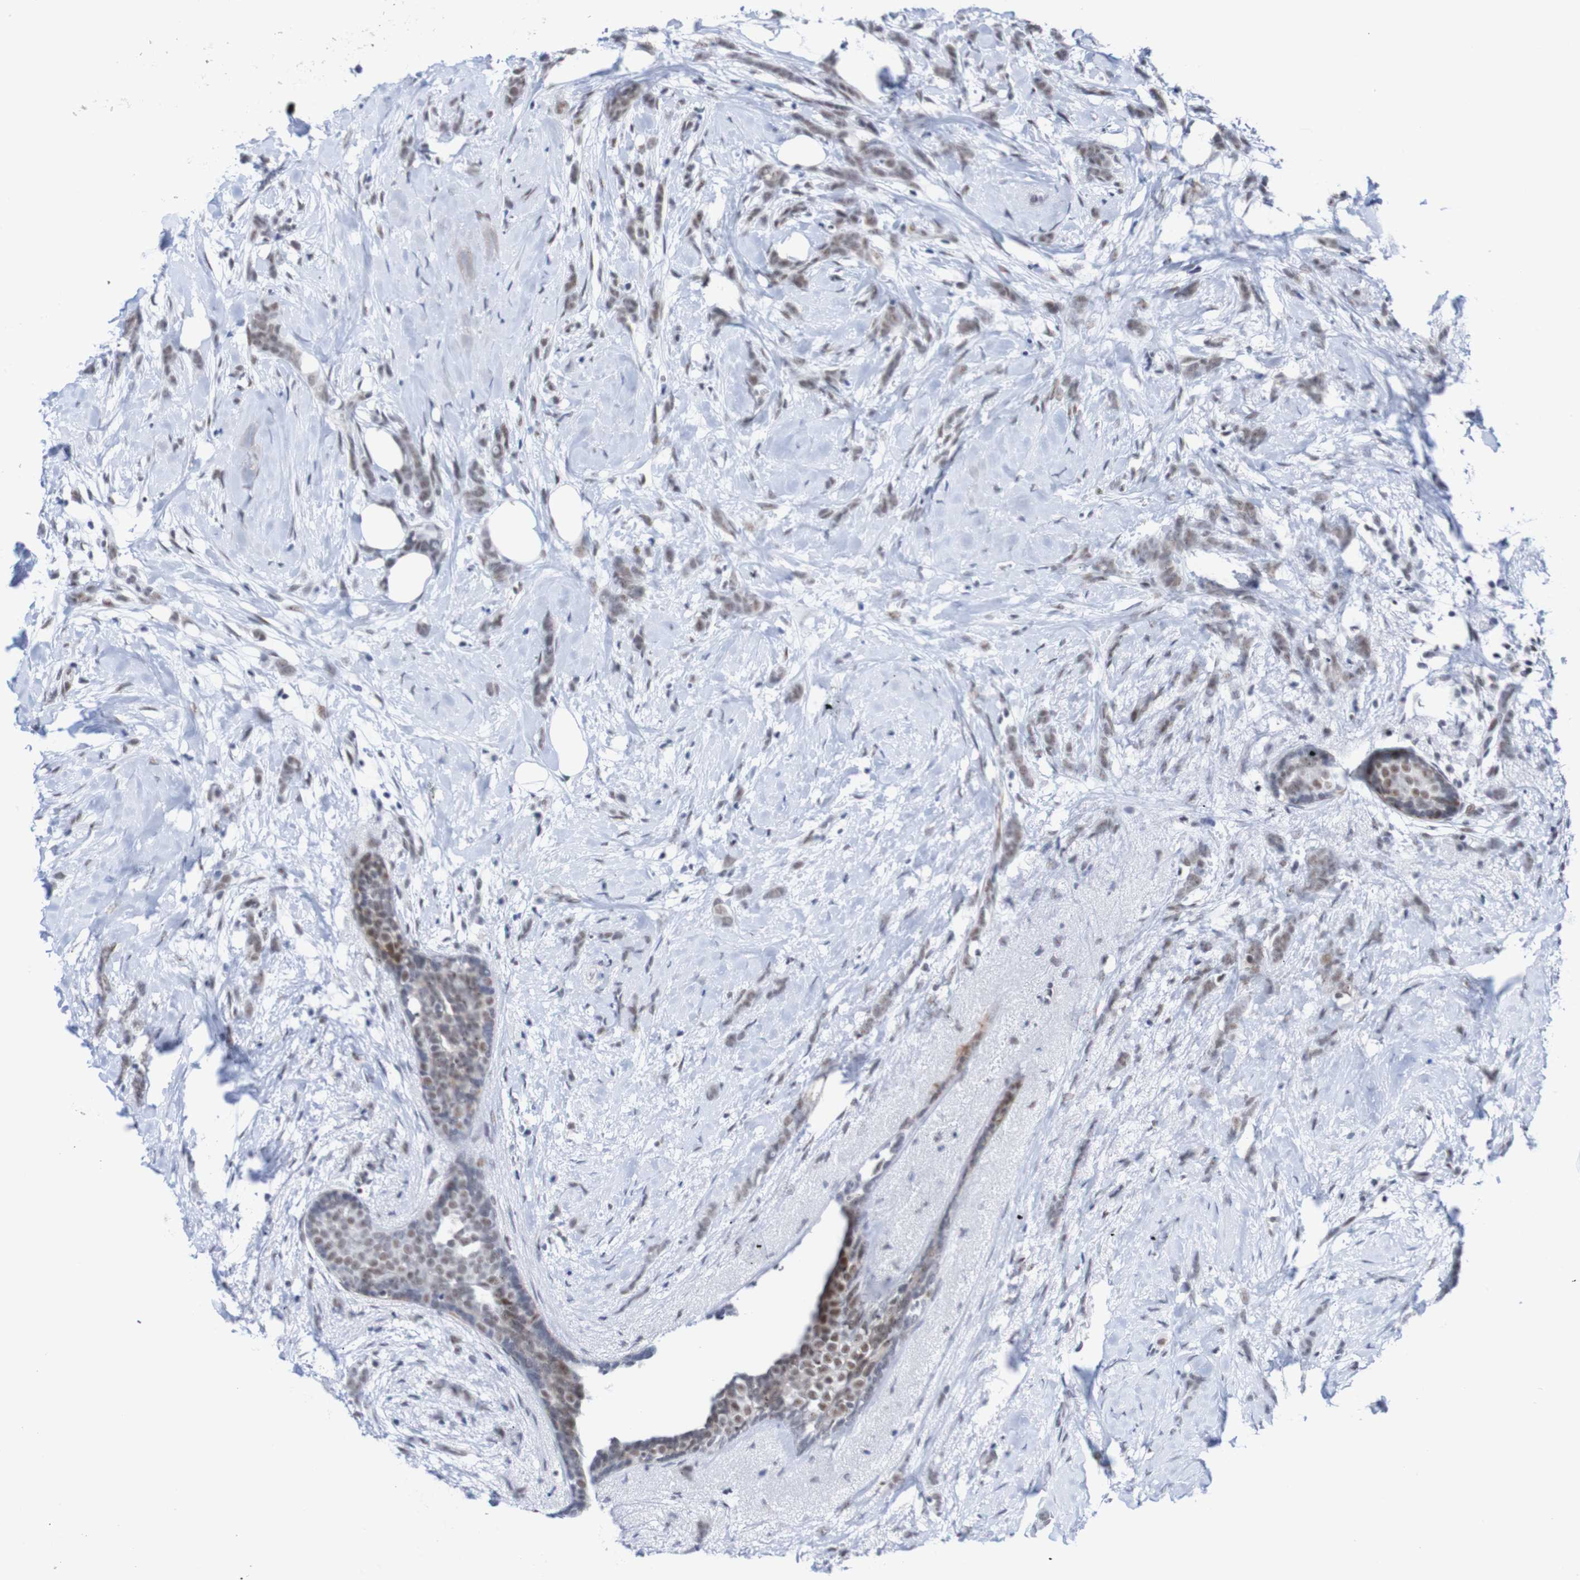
{"staining": {"intensity": "moderate", "quantity": "<25%", "location": "nuclear"}, "tissue": "breast cancer", "cell_type": "Tumor cells", "image_type": "cancer", "snomed": [{"axis": "morphology", "description": "Lobular carcinoma, in situ"}, {"axis": "morphology", "description": "Lobular carcinoma"}, {"axis": "topography", "description": "Breast"}], "caption": "Lobular carcinoma in situ (breast) stained for a protein (brown) reveals moderate nuclear positive staining in about <25% of tumor cells.", "gene": "CDC5L", "patient": {"sex": "female", "age": 41}}